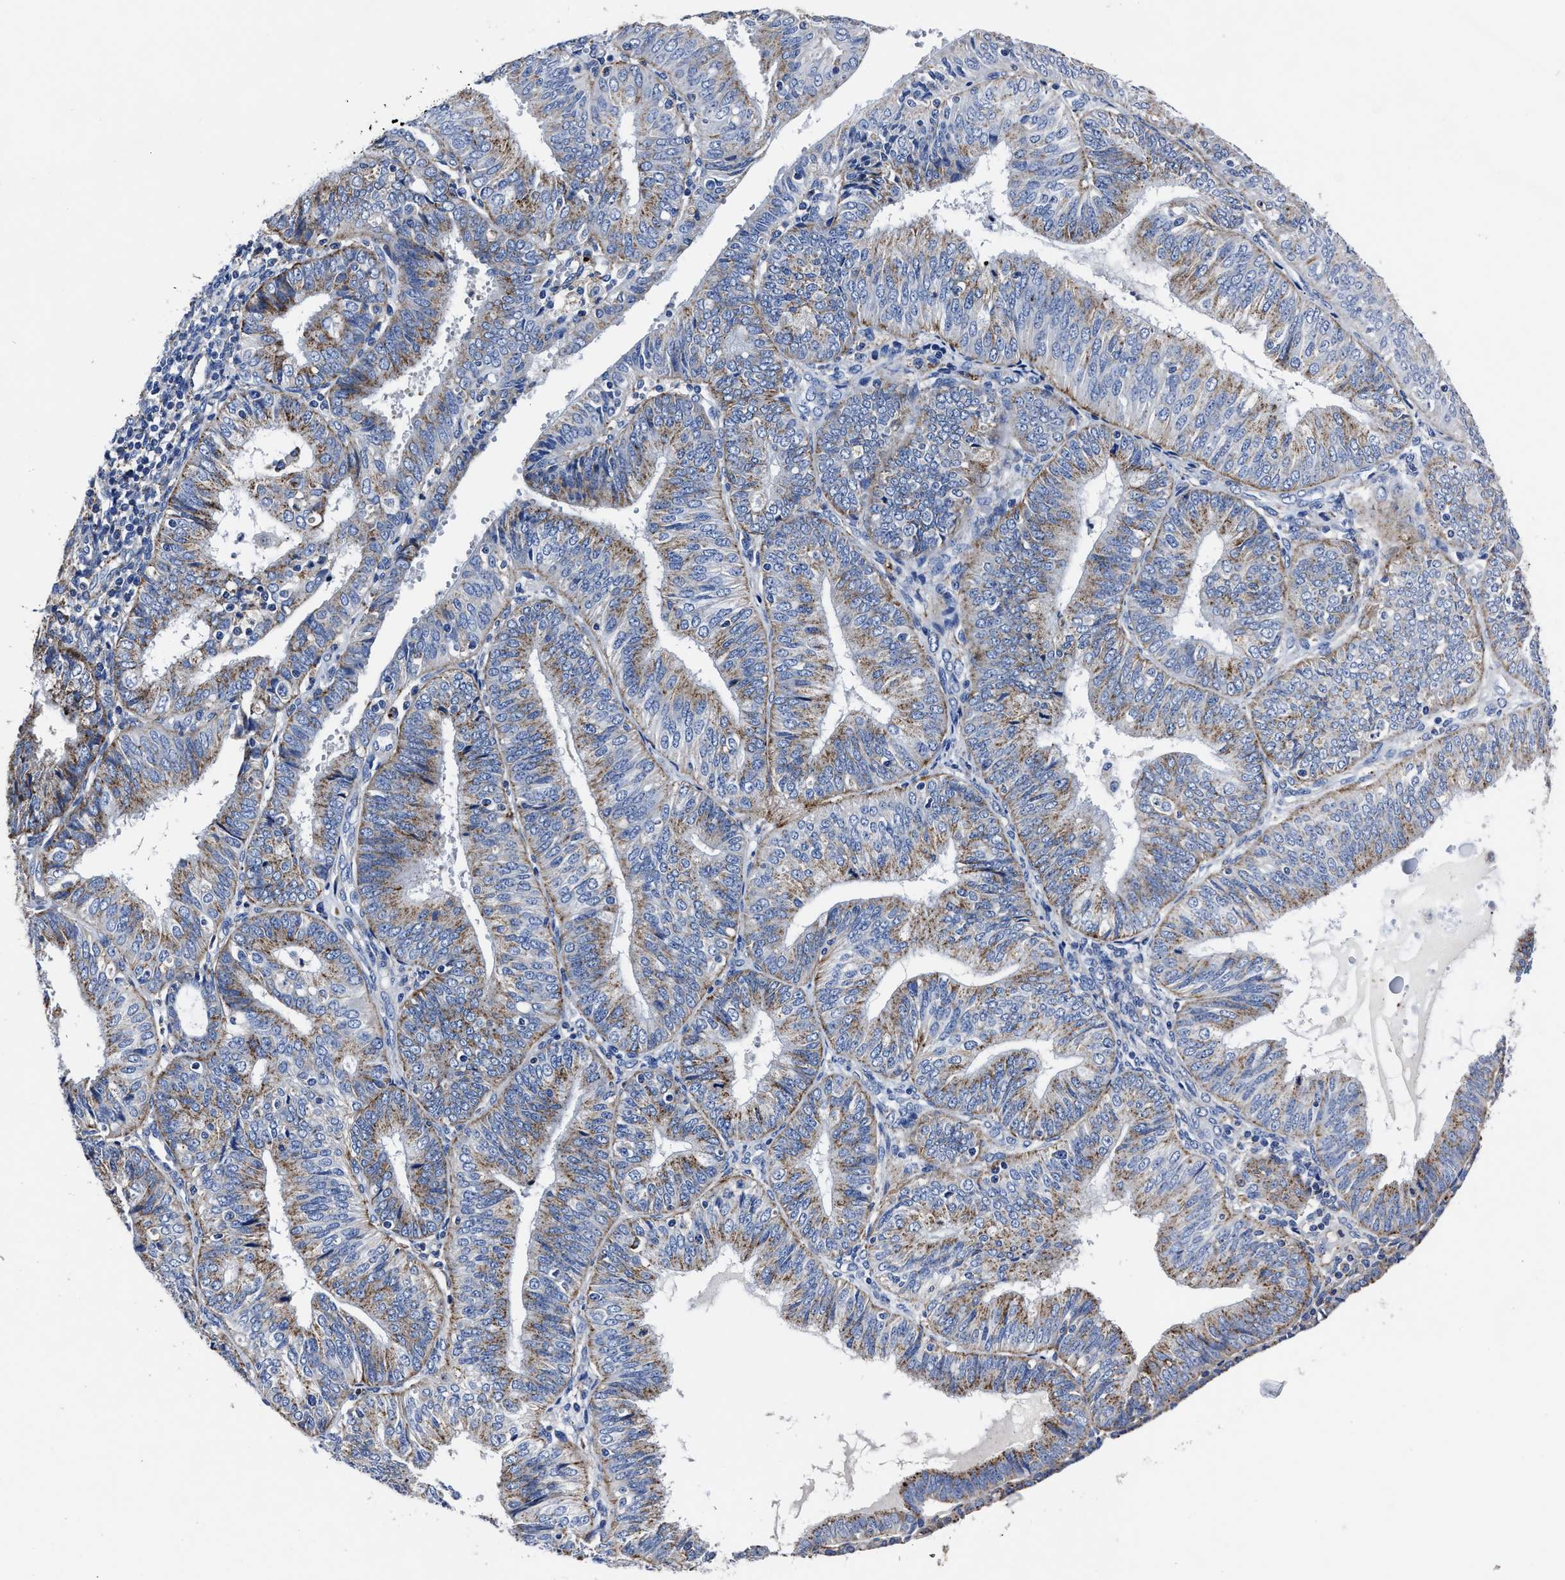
{"staining": {"intensity": "moderate", "quantity": ">75%", "location": "cytoplasmic/membranous"}, "tissue": "endometrial cancer", "cell_type": "Tumor cells", "image_type": "cancer", "snomed": [{"axis": "morphology", "description": "Adenocarcinoma, NOS"}, {"axis": "topography", "description": "Endometrium"}], "caption": "Immunohistochemical staining of endometrial cancer displays moderate cytoplasmic/membranous protein staining in about >75% of tumor cells.", "gene": "LAMTOR4", "patient": {"sex": "female", "age": 58}}